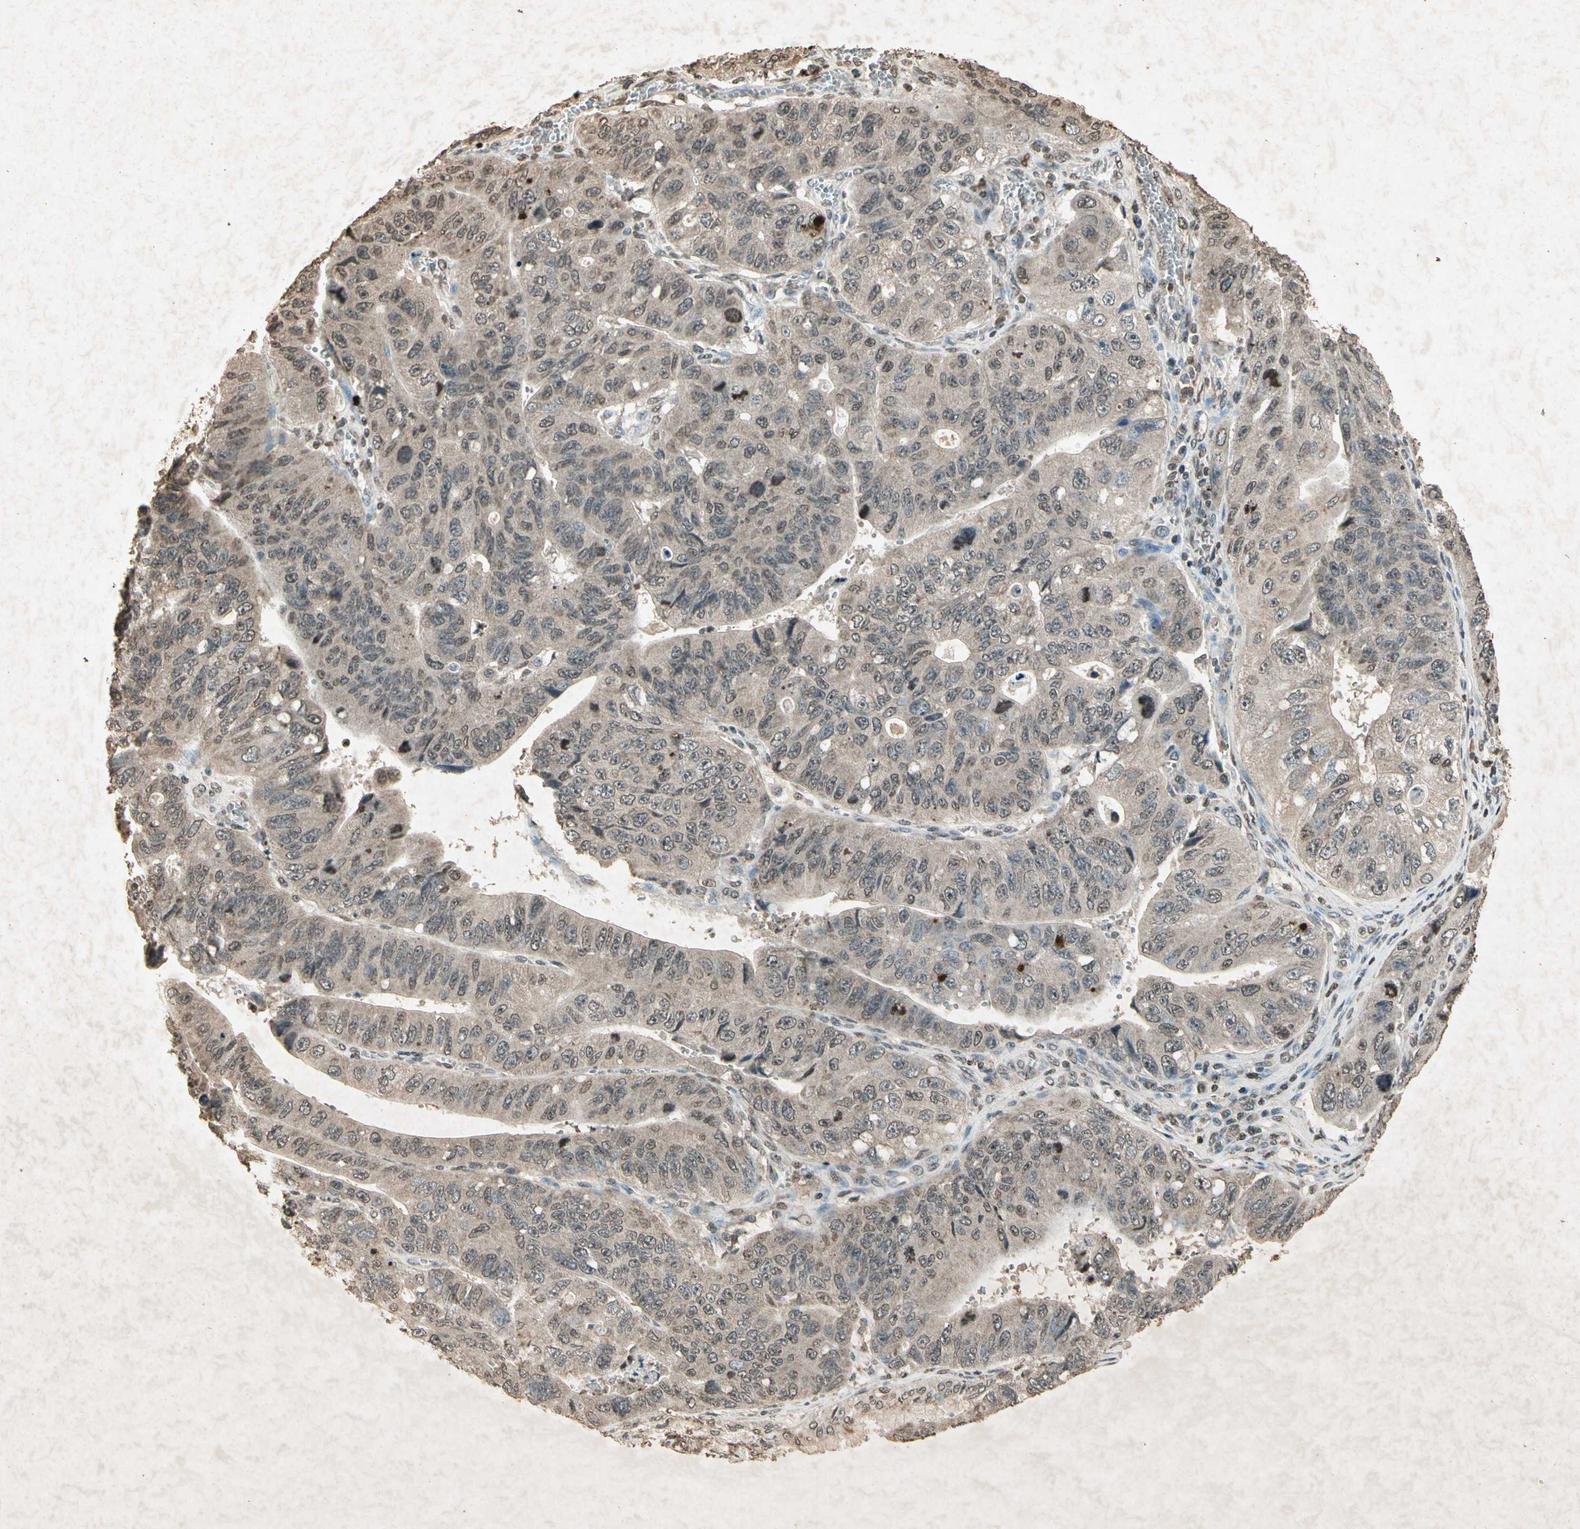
{"staining": {"intensity": "moderate", "quantity": ">75%", "location": "cytoplasmic/membranous"}, "tissue": "stomach cancer", "cell_type": "Tumor cells", "image_type": "cancer", "snomed": [{"axis": "morphology", "description": "Adenocarcinoma, NOS"}, {"axis": "topography", "description": "Stomach"}], "caption": "Stomach cancer (adenocarcinoma) stained with immunohistochemistry shows moderate cytoplasmic/membranous expression in about >75% of tumor cells.", "gene": "GC", "patient": {"sex": "male", "age": 59}}